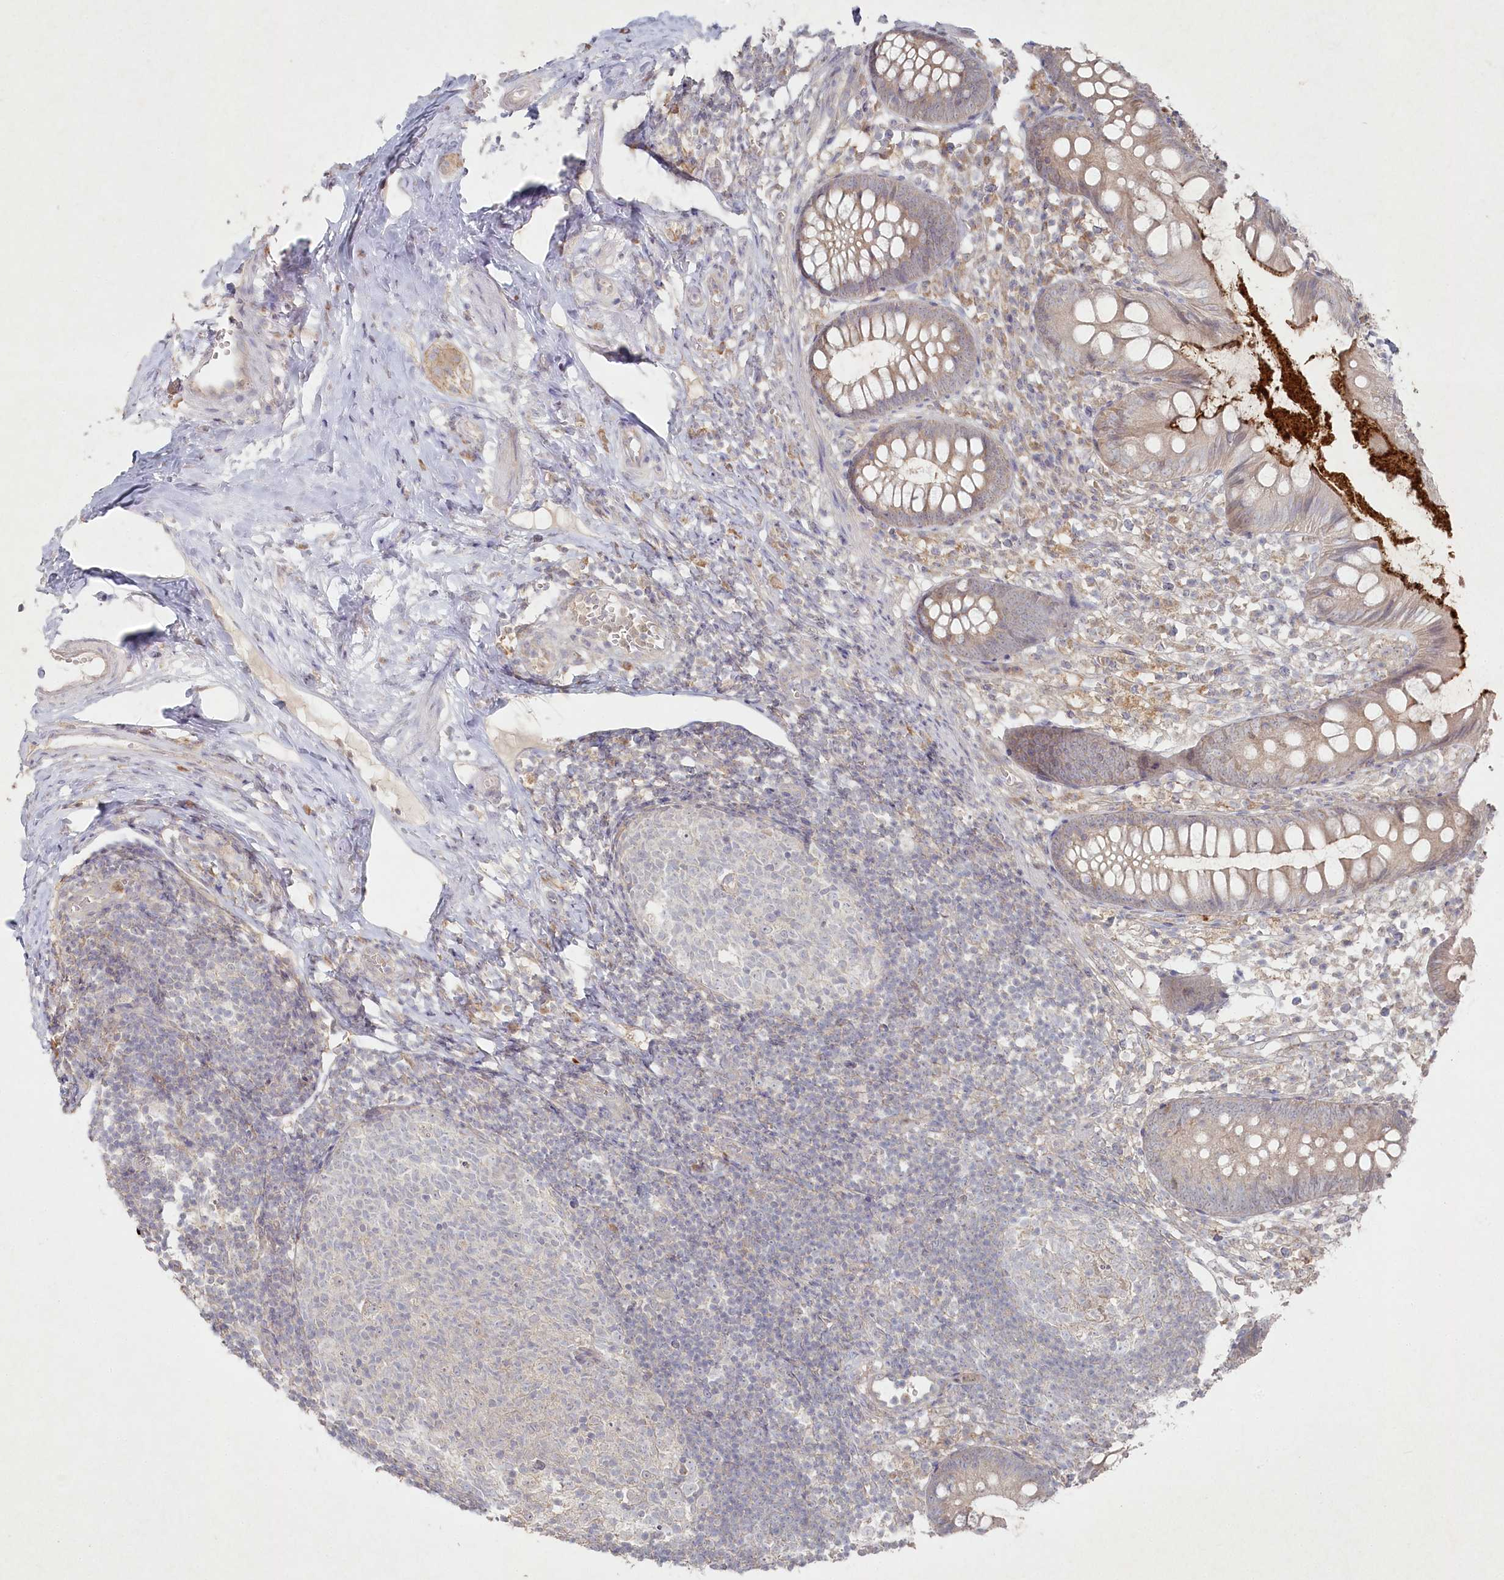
{"staining": {"intensity": "weak", "quantity": "25%-75%", "location": "cytoplasmic/membranous"}, "tissue": "appendix", "cell_type": "Glandular cells", "image_type": "normal", "snomed": [{"axis": "morphology", "description": "Normal tissue, NOS"}, {"axis": "topography", "description": "Appendix"}], "caption": "A brown stain labels weak cytoplasmic/membranous staining of a protein in glandular cells of unremarkable appendix. (DAB (3,3'-diaminobenzidine) = brown stain, brightfield microscopy at high magnification).", "gene": "TGFBRAP1", "patient": {"sex": "female", "age": 20}}